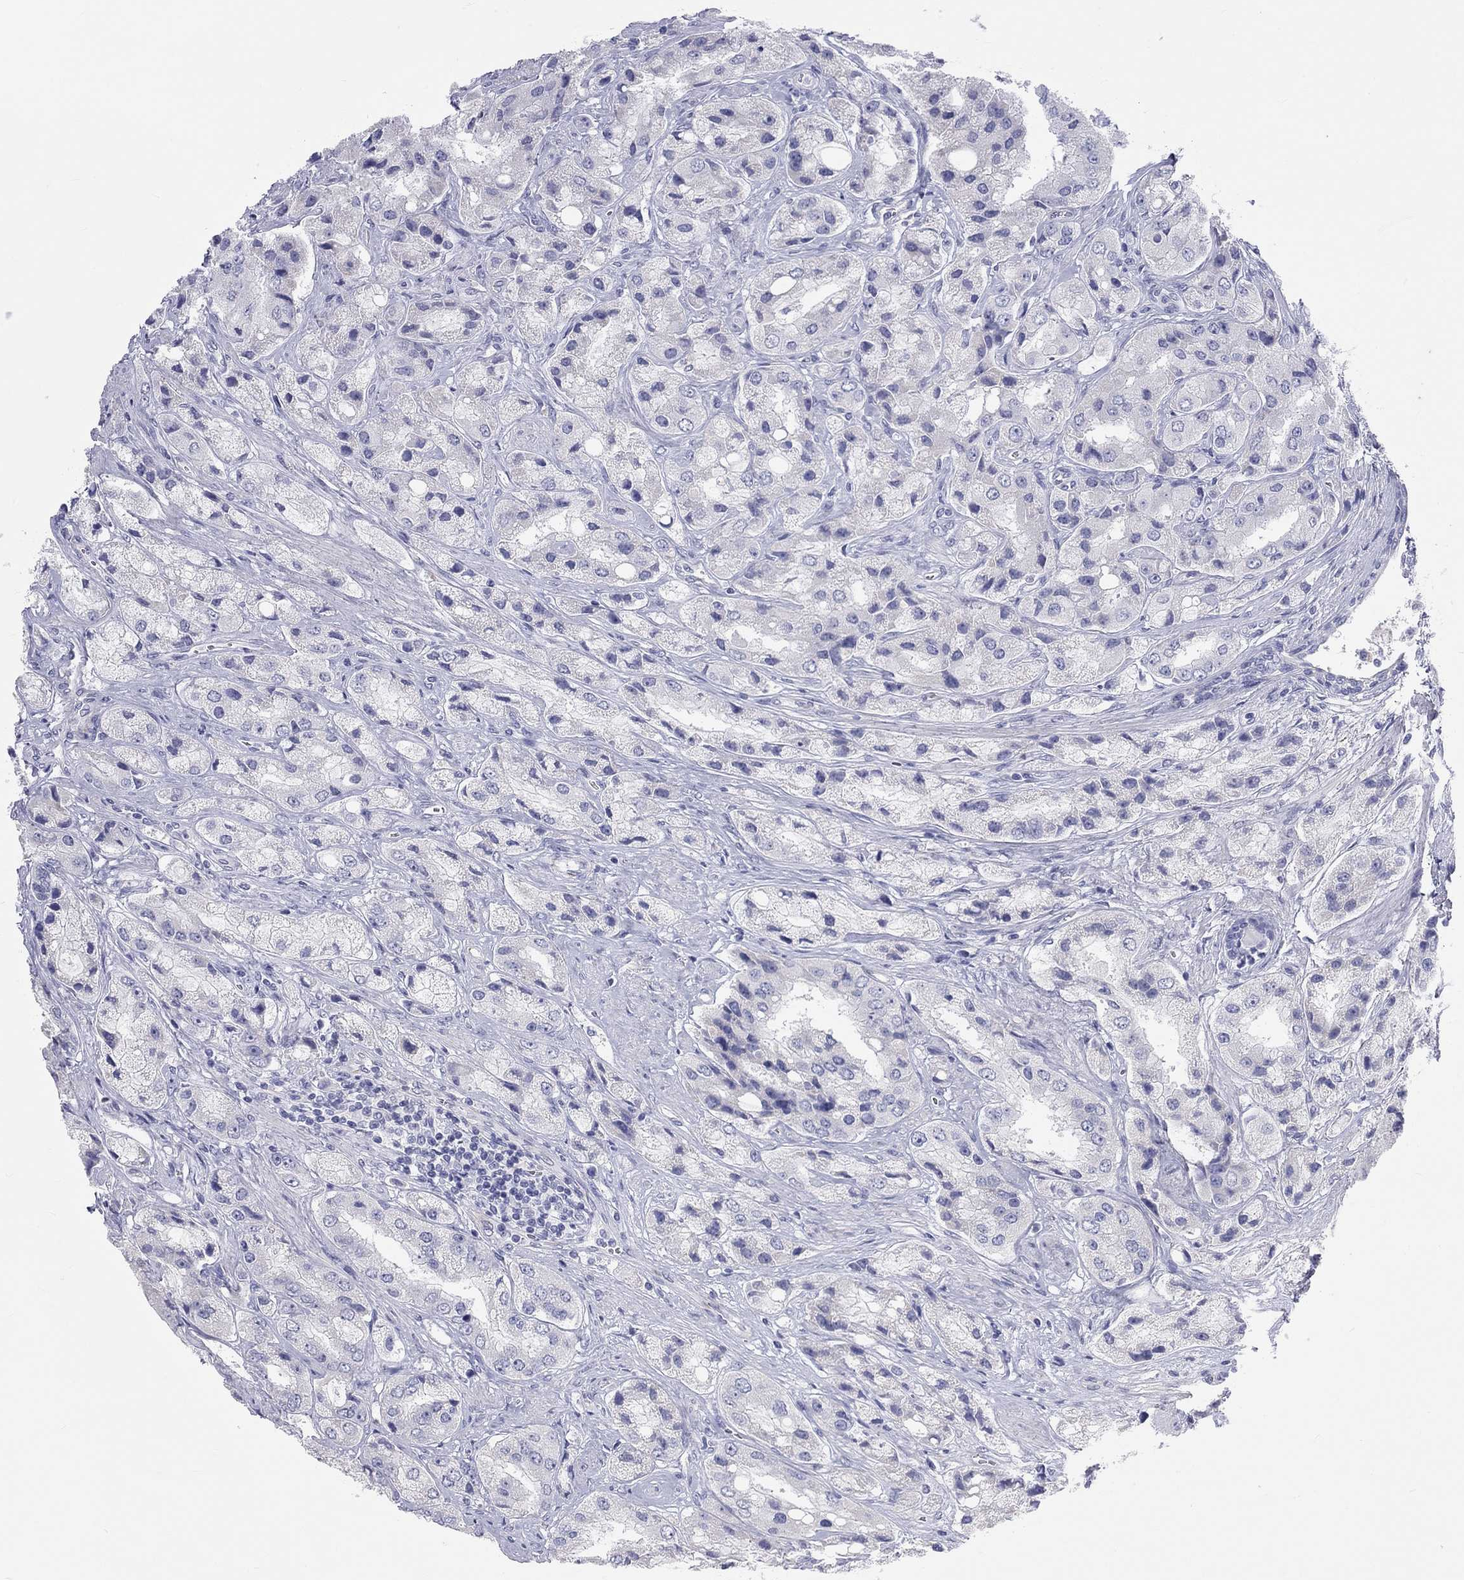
{"staining": {"intensity": "negative", "quantity": "none", "location": "none"}, "tissue": "prostate cancer", "cell_type": "Tumor cells", "image_type": "cancer", "snomed": [{"axis": "morphology", "description": "Adenocarcinoma, Low grade"}, {"axis": "topography", "description": "Prostate"}], "caption": "Histopathology image shows no protein positivity in tumor cells of low-grade adenocarcinoma (prostate) tissue.", "gene": "PCDHGC5", "patient": {"sex": "male", "age": 69}}